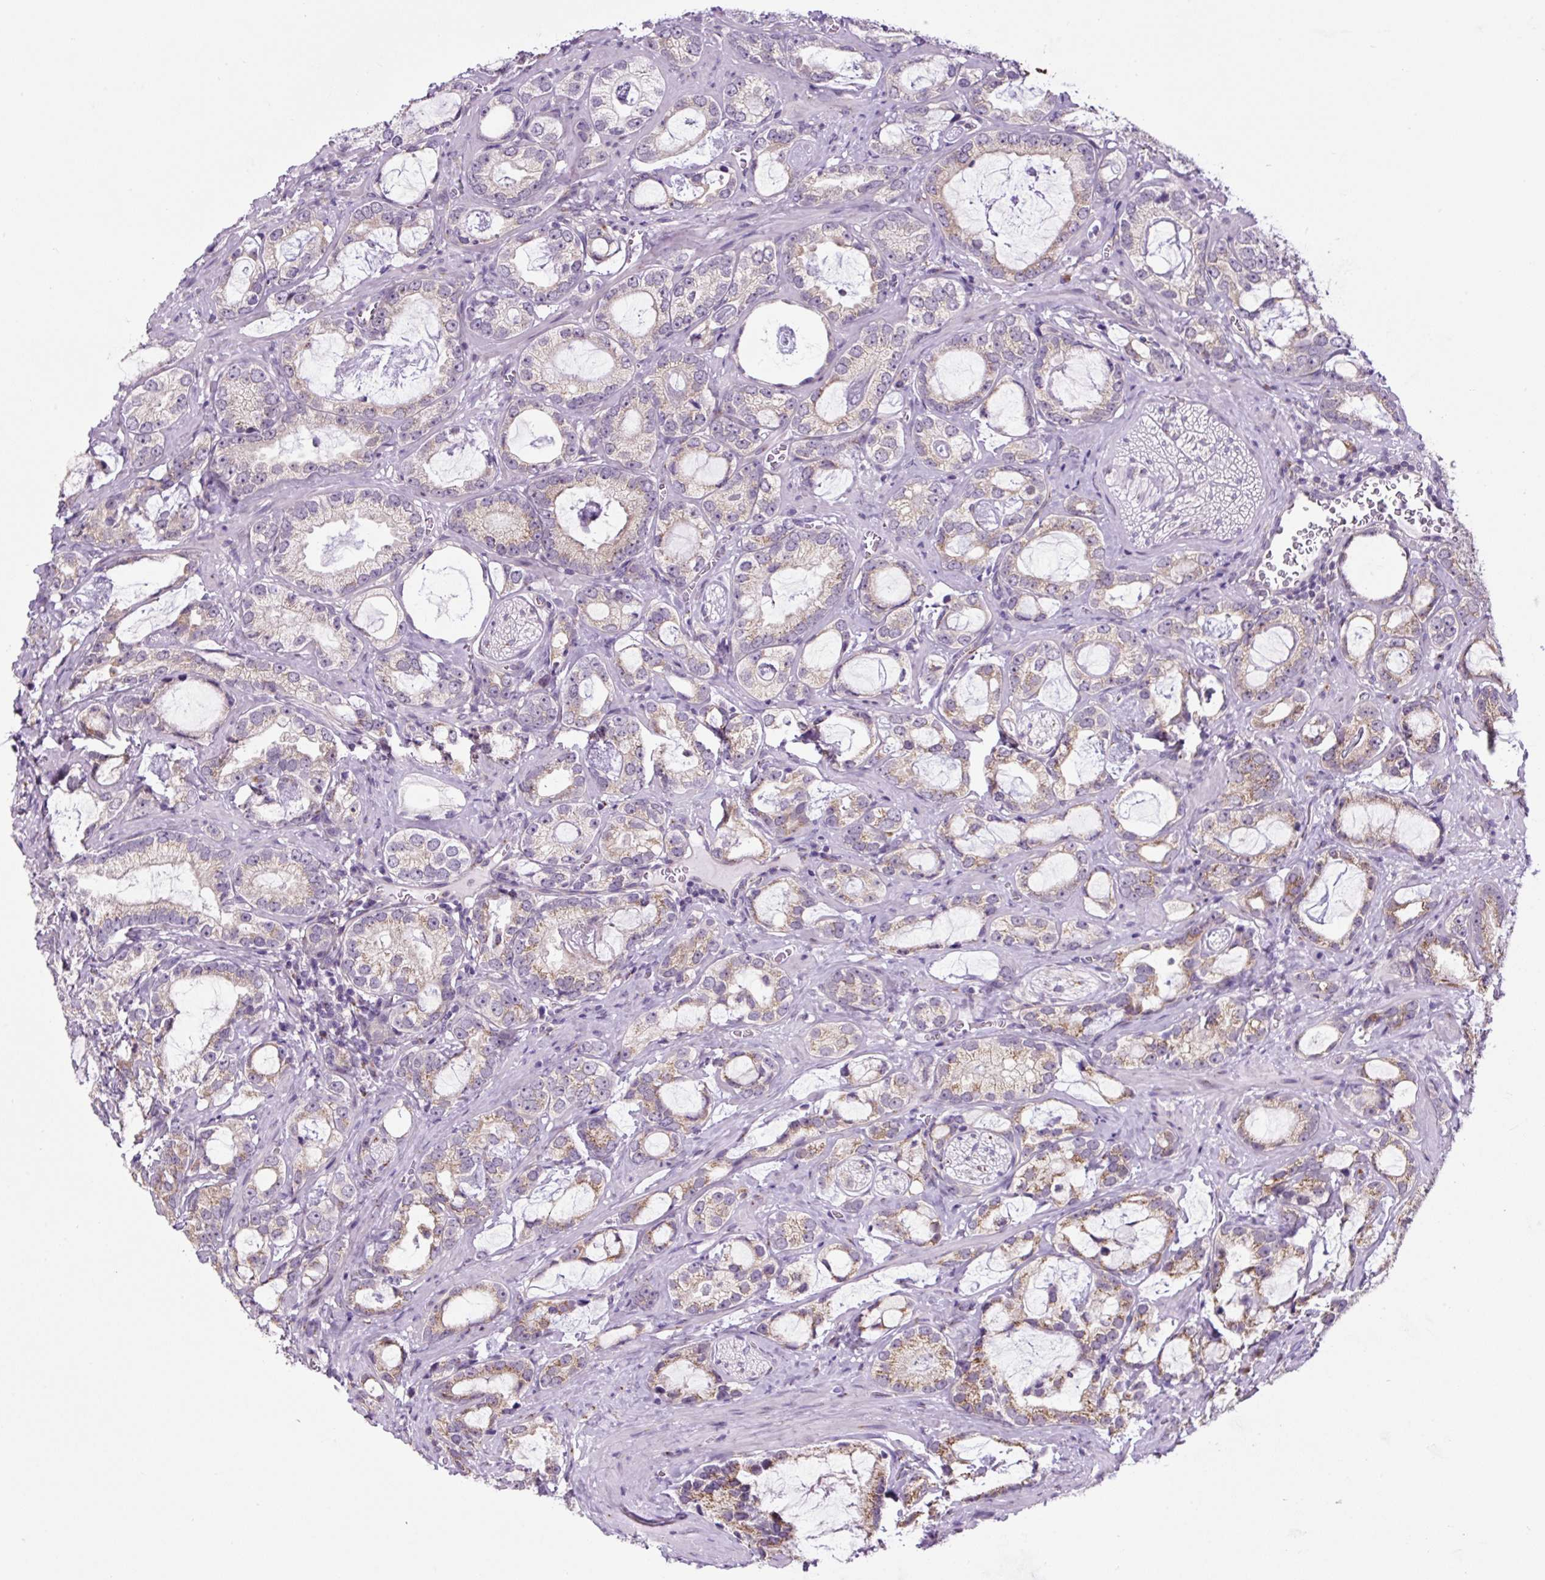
{"staining": {"intensity": "moderate", "quantity": "25%-75%", "location": "cytoplasmic/membranous"}, "tissue": "prostate cancer", "cell_type": "Tumor cells", "image_type": "cancer", "snomed": [{"axis": "morphology", "description": "Adenocarcinoma, Medium grade"}, {"axis": "topography", "description": "Prostate"}], "caption": "An immunohistochemistry (IHC) photomicrograph of neoplastic tissue is shown. Protein staining in brown shows moderate cytoplasmic/membranous positivity in prostate adenocarcinoma (medium-grade) within tumor cells.", "gene": "GORASP1", "patient": {"sex": "male", "age": 57}}